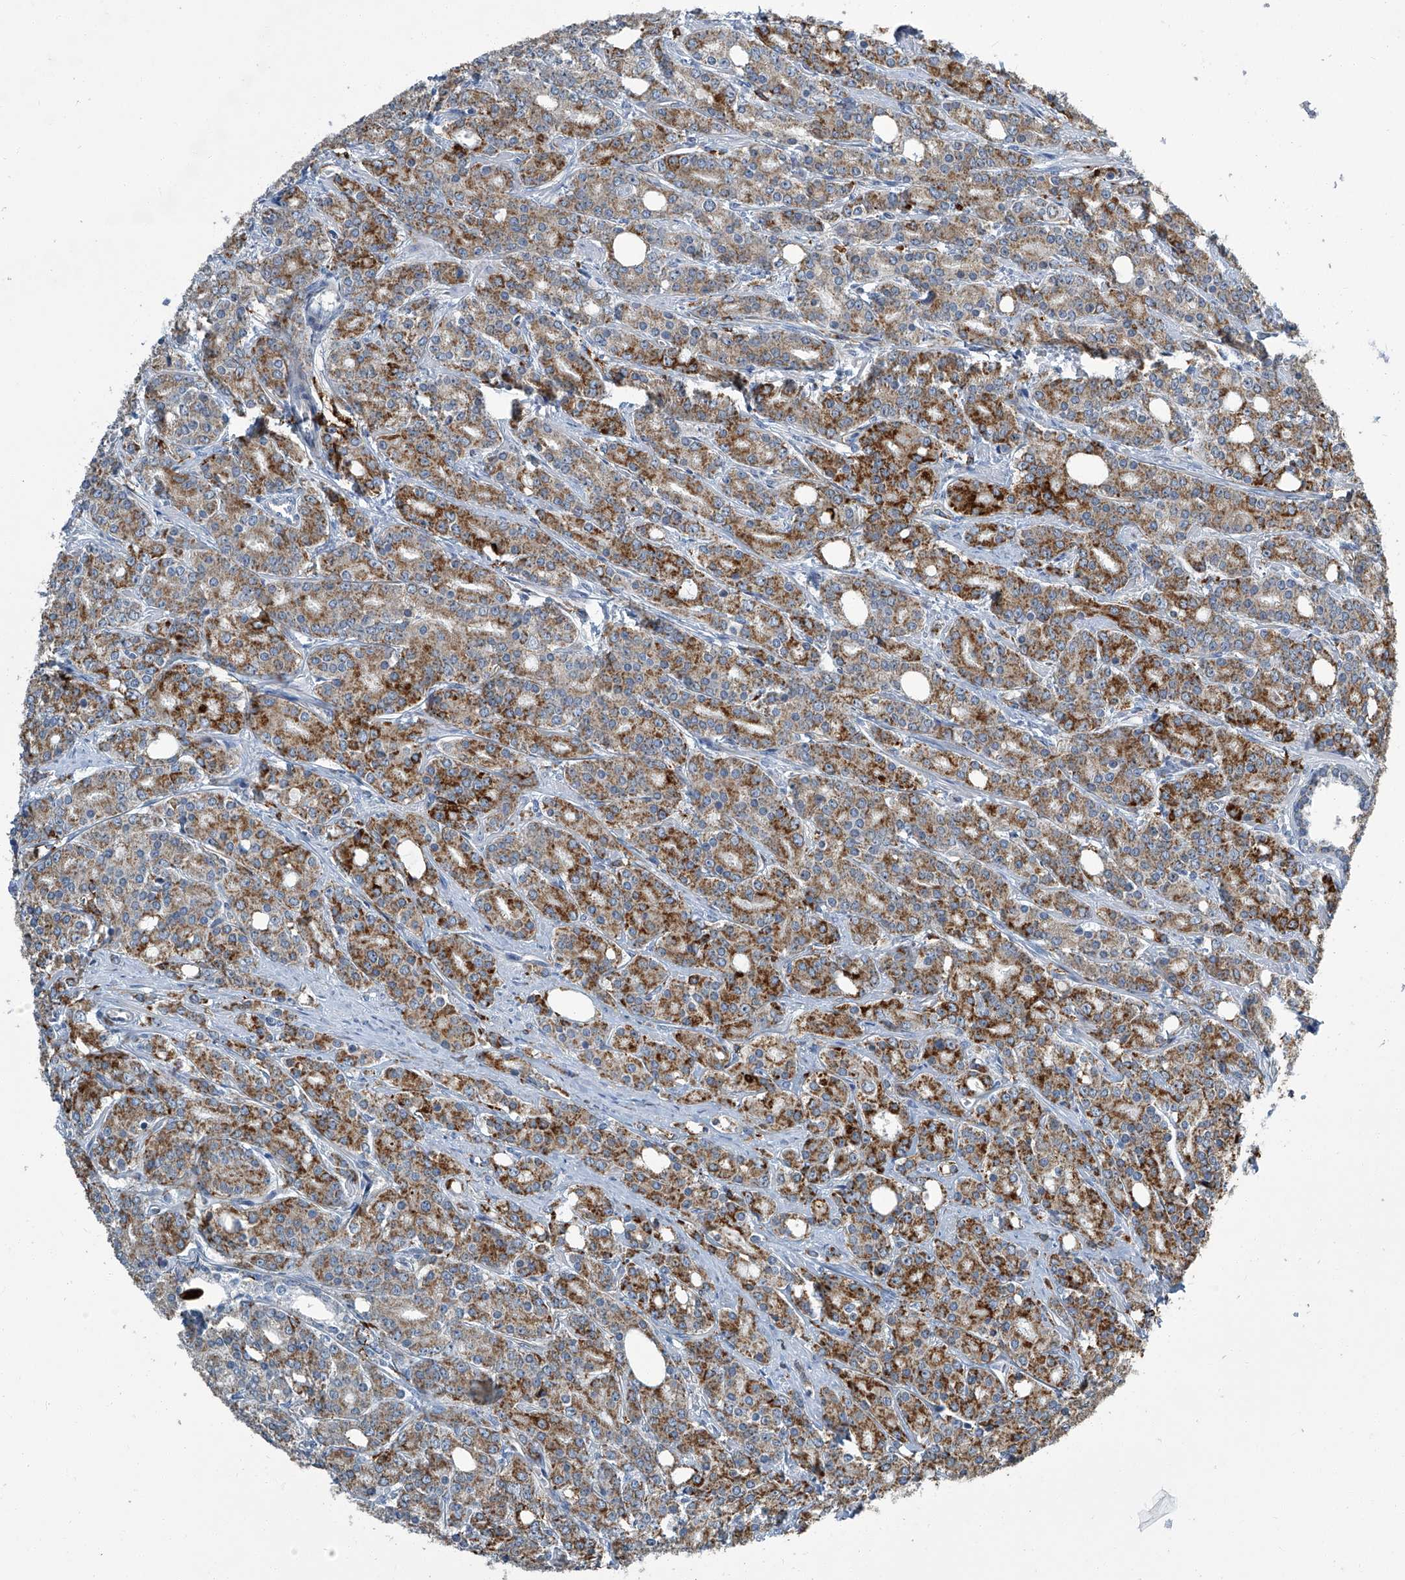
{"staining": {"intensity": "moderate", "quantity": ">75%", "location": "cytoplasmic/membranous"}, "tissue": "prostate cancer", "cell_type": "Tumor cells", "image_type": "cancer", "snomed": [{"axis": "morphology", "description": "Adenocarcinoma, High grade"}, {"axis": "topography", "description": "Prostate"}], "caption": "This photomicrograph exhibits prostate high-grade adenocarcinoma stained with IHC to label a protein in brown. The cytoplasmic/membranous of tumor cells show moderate positivity for the protein. Nuclei are counter-stained blue.", "gene": "FAM167A", "patient": {"sex": "male", "age": 62}}